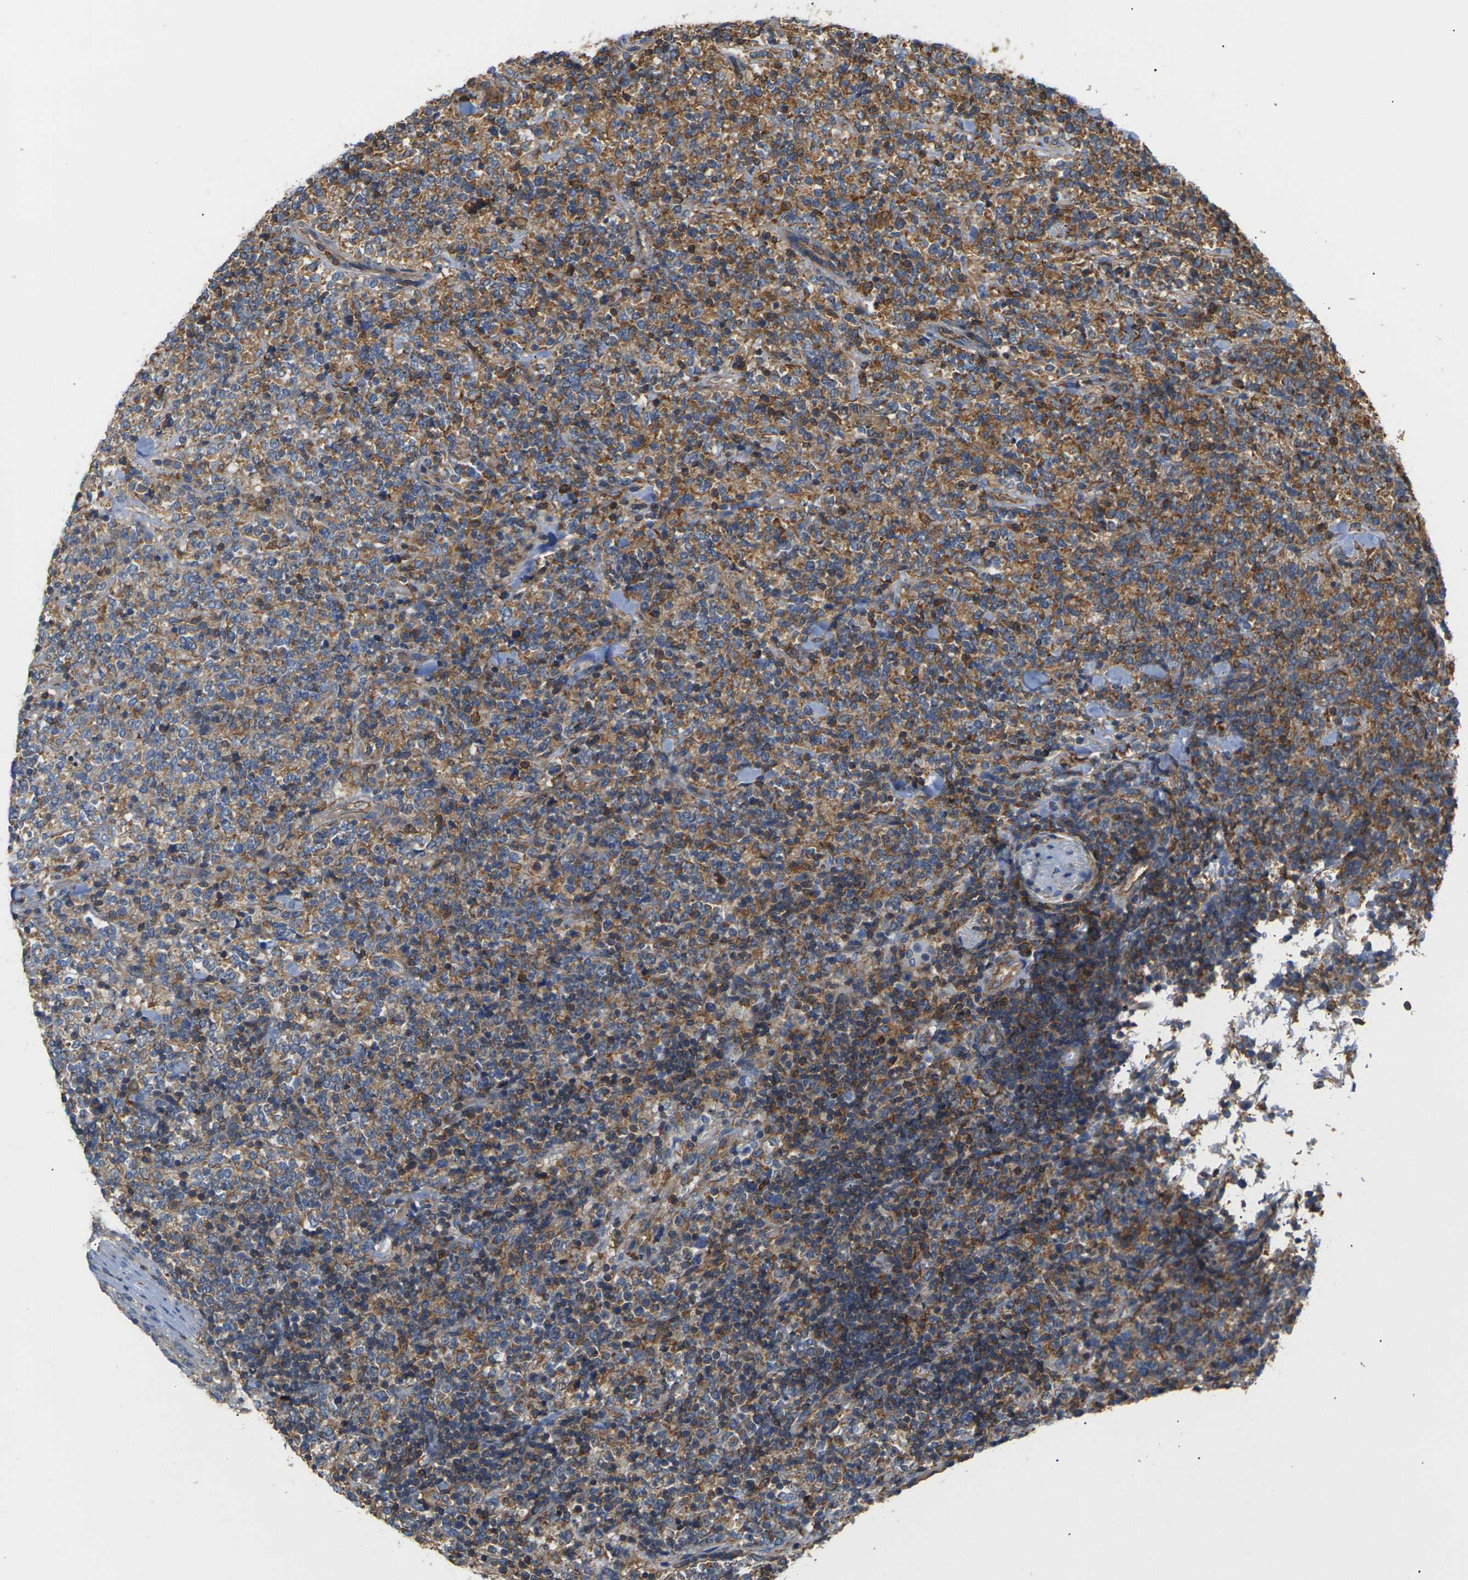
{"staining": {"intensity": "moderate", "quantity": ">75%", "location": "cytoplasmic/membranous"}, "tissue": "lymphoma", "cell_type": "Tumor cells", "image_type": "cancer", "snomed": [{"axis": "morphology", "description": "Malignant lymphoma, non-Hodgkin's type, High grade"}, {"axis": "topography", "description": "Soft tissue"}], "caption": "The immunohistochemical stain highlights moderate cytoplasmic/membranous positivity in tumor cells of malignant lymphoma, non-Hodgkin's type (high-grade) tissue.", "gene": "IQGAP1", "patient": {"sex": "male", "age": 18}}